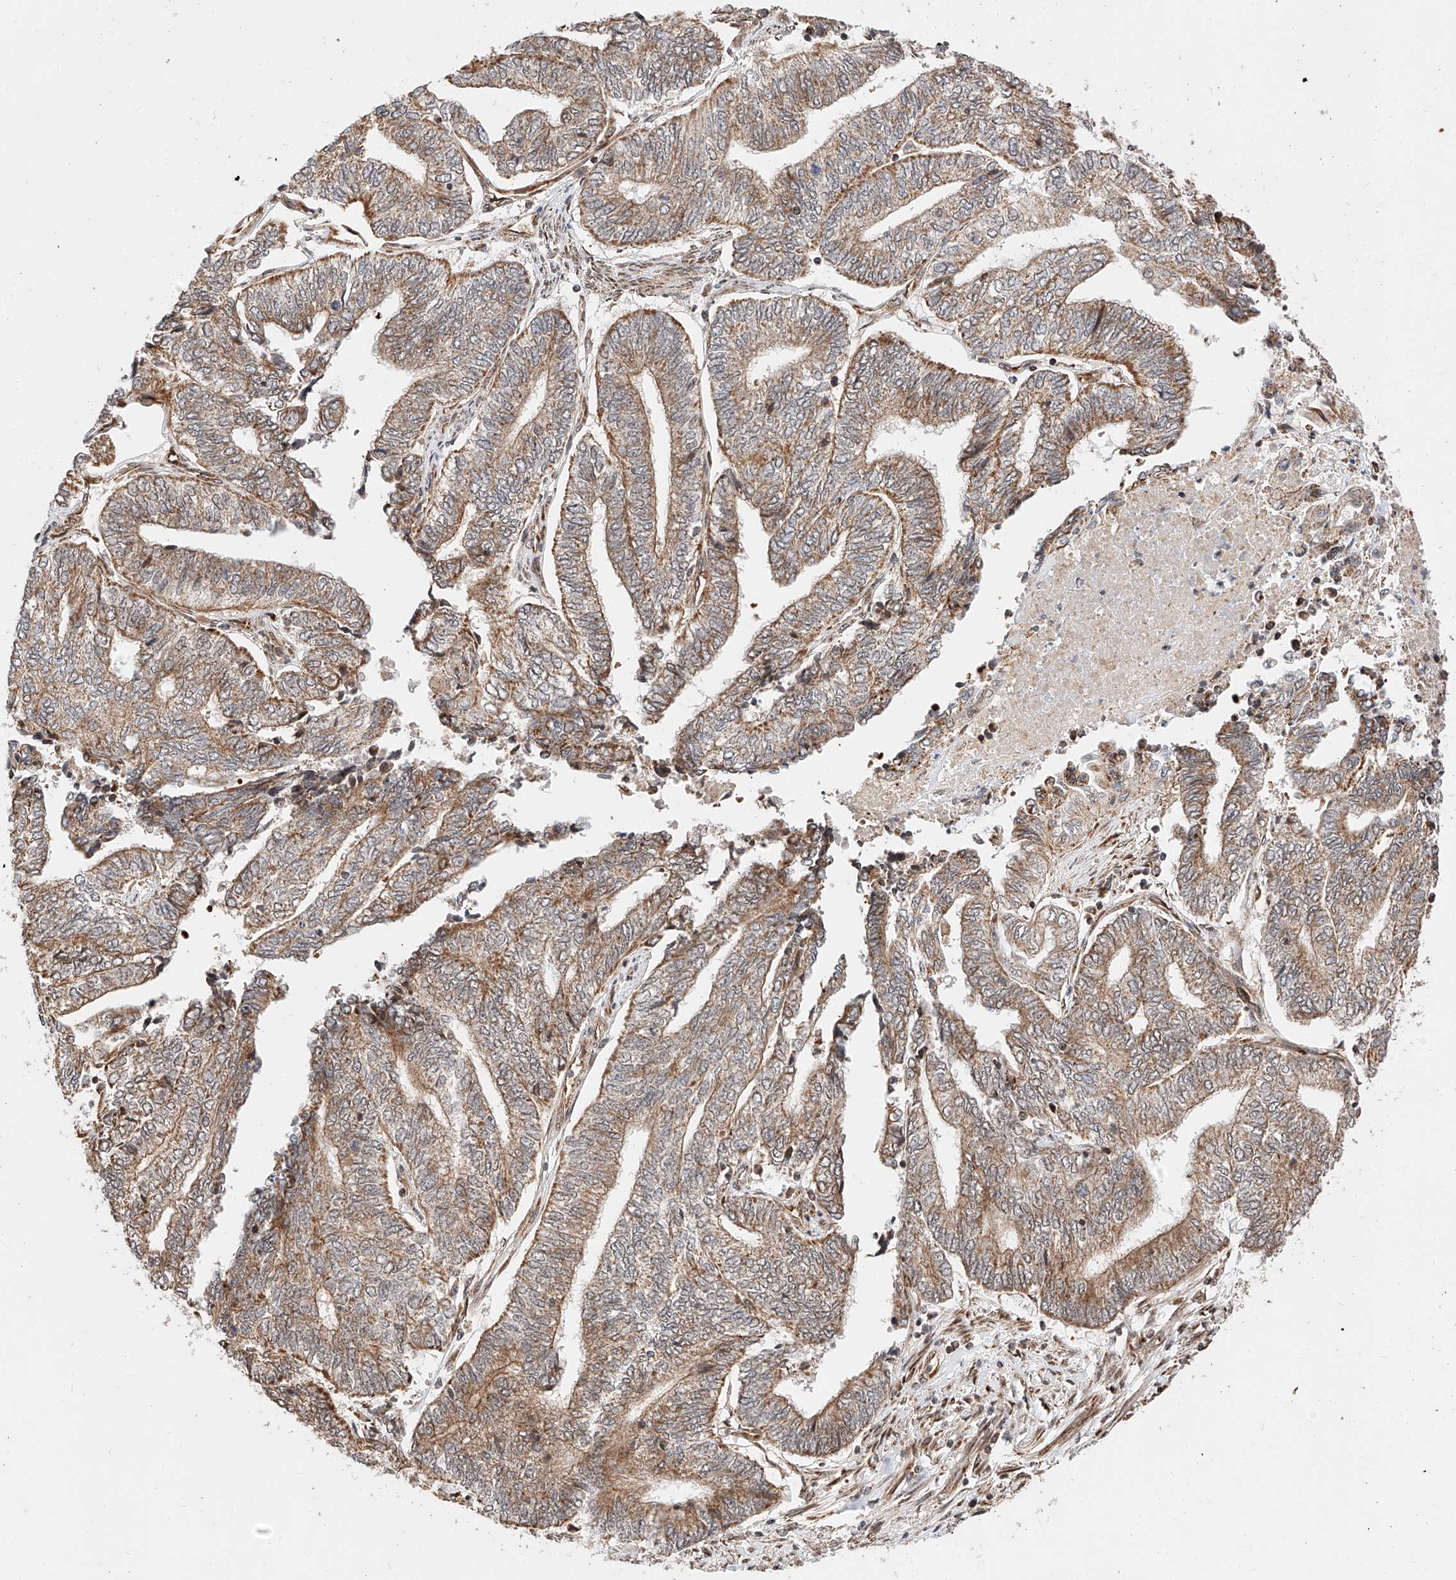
{"staining": {"intensity": "moderate", "quantity": ">75%", "location": "cytoplasmic/membranous"}, "tissue": "endometrial cancer", "cell_type": "Tumor cells", "image_type": "cancer", "snomed": [{"axis": "morphology", "description": "Adenocarcinoma, NOS"}, {"axis": "topography", "description": "Uterus"}, {"axis": "topography", "description": "Endometrium"}], "caption": "The micrograph reveals a brown stain indicating the presence of a protein in the cytoplasmic/membranous of tumor cells in endometrial cancer (adenocarcinoma). (Brightfield microscopy of DAB IHC at high magnification).", "gene": "THTPA", "patient": {"sex": "female", "age": 70}}